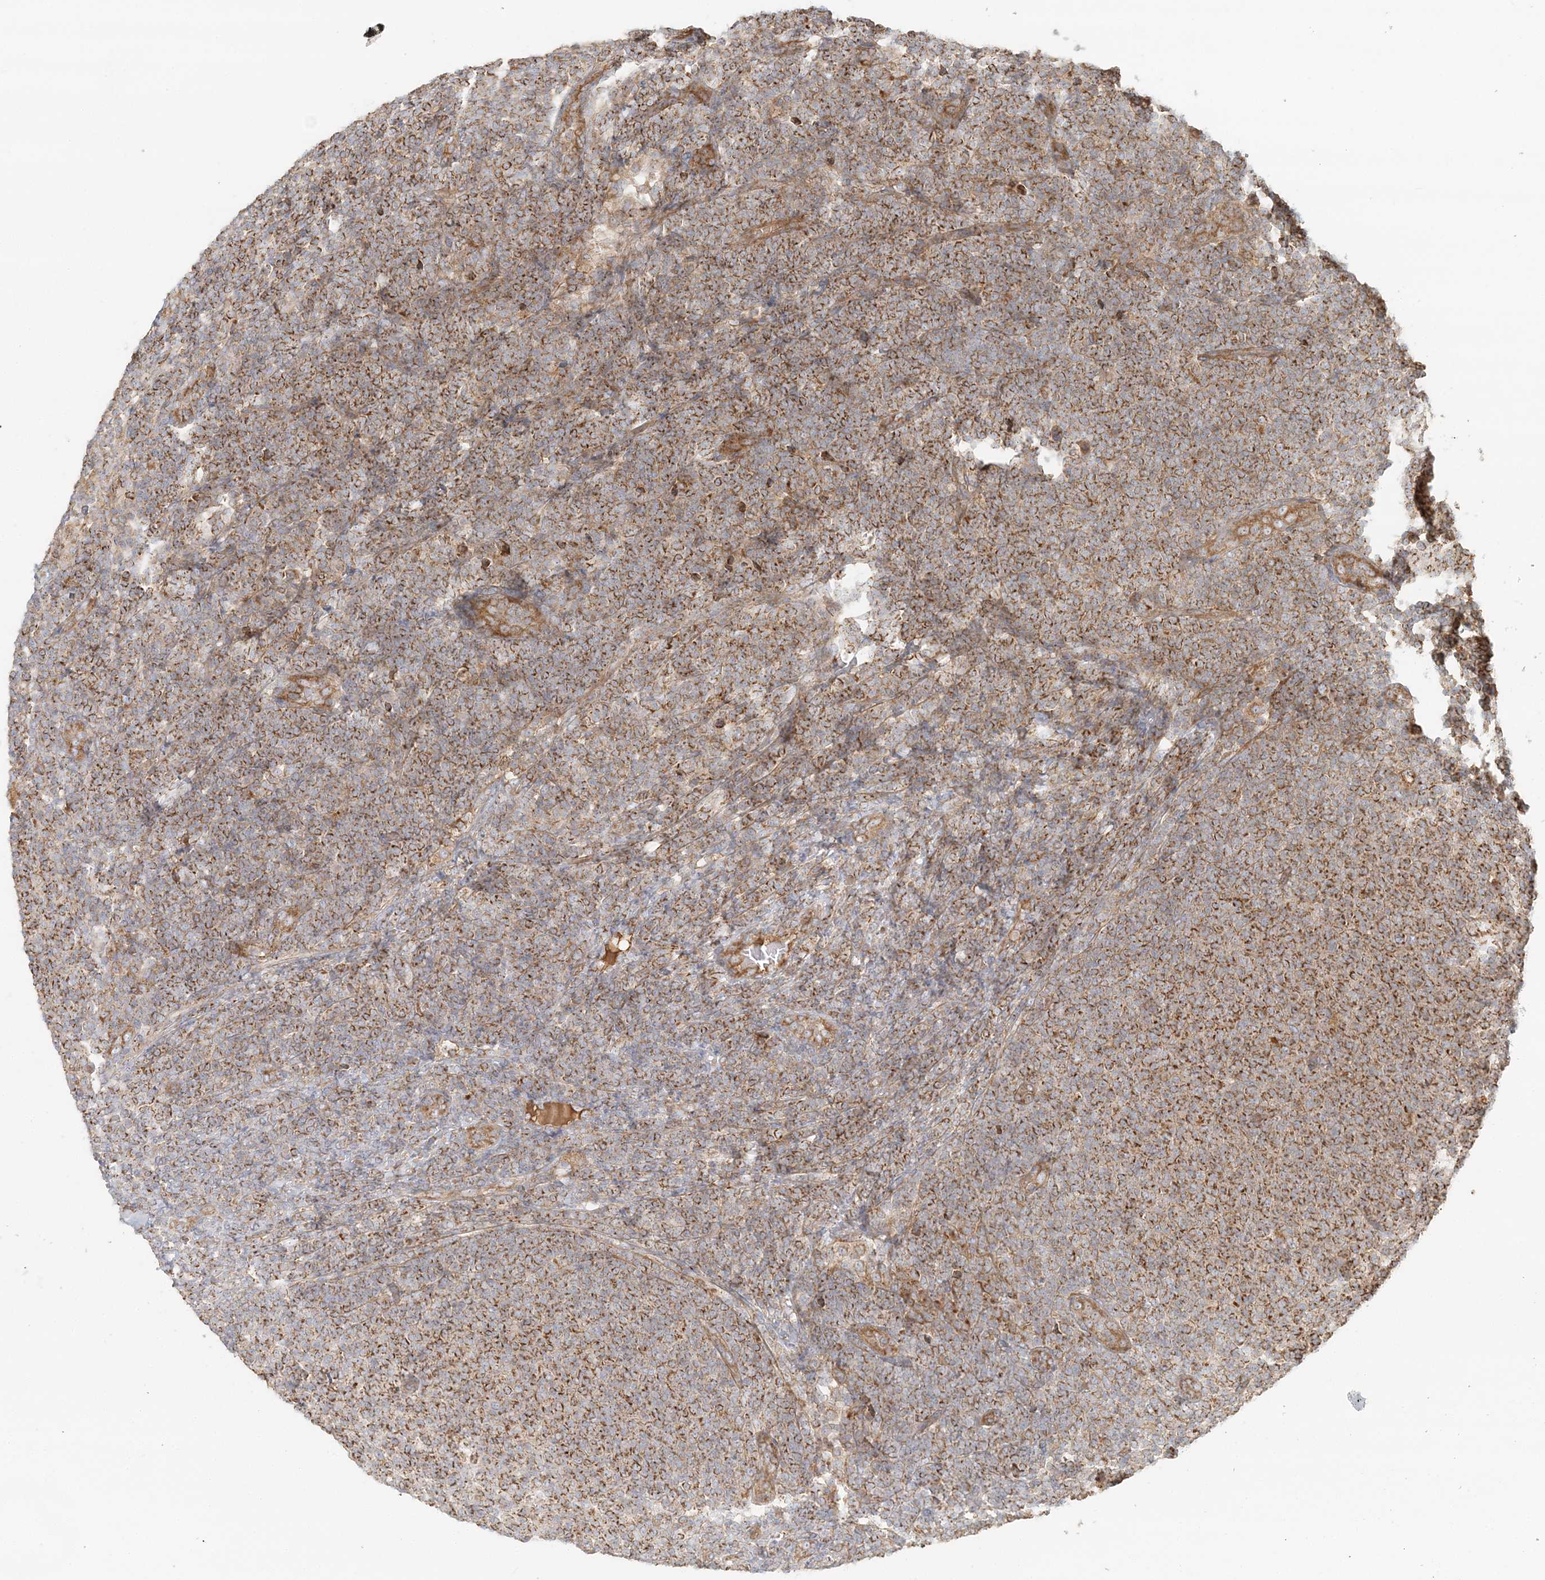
{"staining": {"intensity": "moderate", "quantity": ">75%", "location": "cytoplasmic/membranous"}, "tissue": "lymphoma", "cell_type": "Tumor cells", "image_type": "cancer", "snomed": [{"axis": "morphology", "description": "Malignant lymphoma, non-Hodgkin's type, Low grade"}, {"axis": "topography", "description": "Lymph node"}], "caption": "Moderate cytoplasmic/membranous staining for a protein is seen in about >75% of tumor cells of lymphoma using IHC.", "gene": "KIAA0232", "patient": {"sex": "male", "age": 66}}